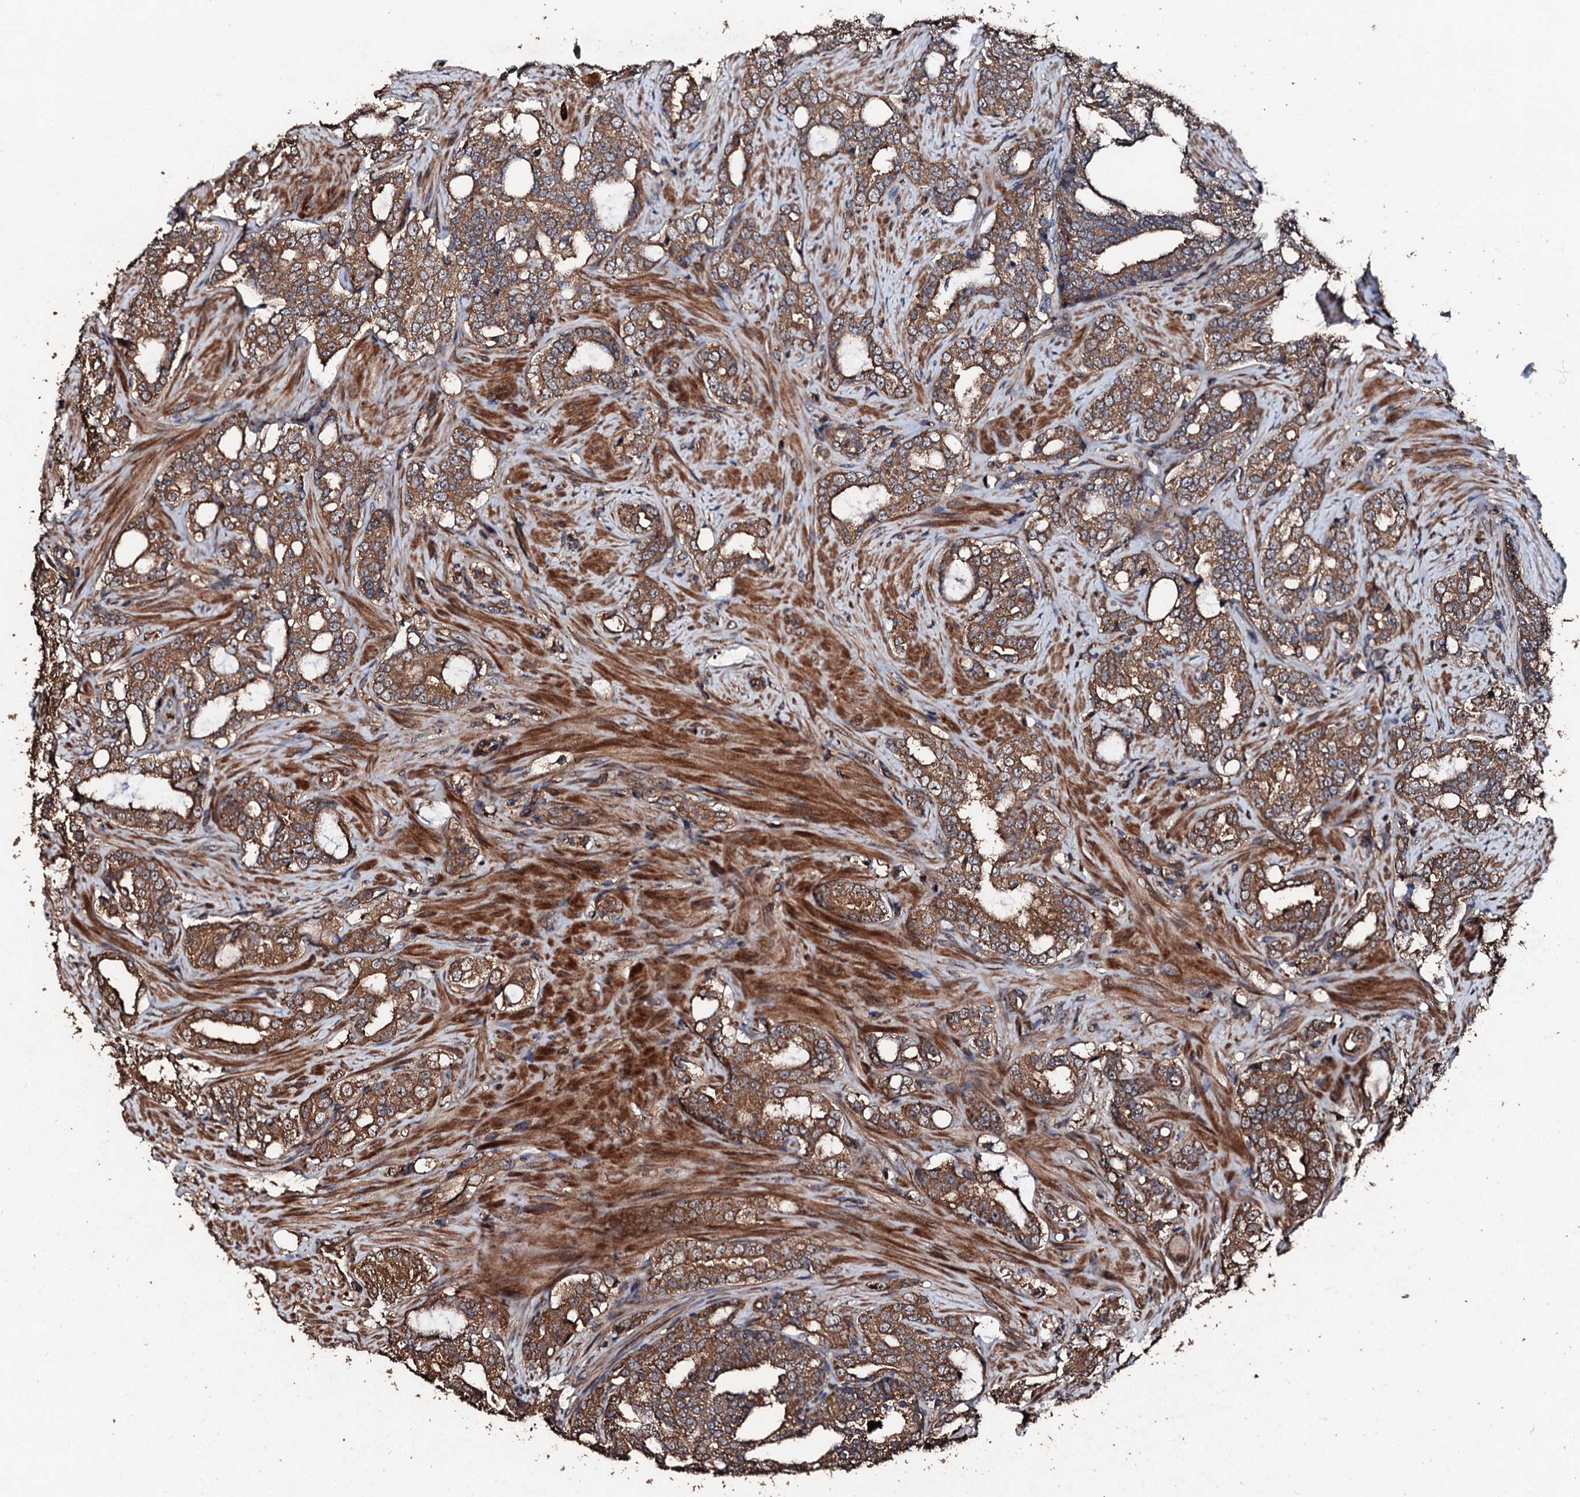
{"staining": {"intensity": "moderate", "quantity": ">75%", "location": "cytoplasmic/membranous"}, "tissue": "prostate cancer", "cell_type": "Tumor cells", "image_type": "cancer", "snomed": [{"axis": "morphology", "description": "Adenocarcinoma, High grade"}, {"axis": "topography", "description": "Prostate"}], "caption": "A high-resolution photomicrograph shows immunohistochemistry staining of prostate cancer, which shows moderate cytoplasmic/membranous expression in approximately >75% of tumor cells. (DAB = brown stain, brightfield microscopy at high magnification).", "gene": "KIF18A", "patient": {"sex": "male", "age": 64}}